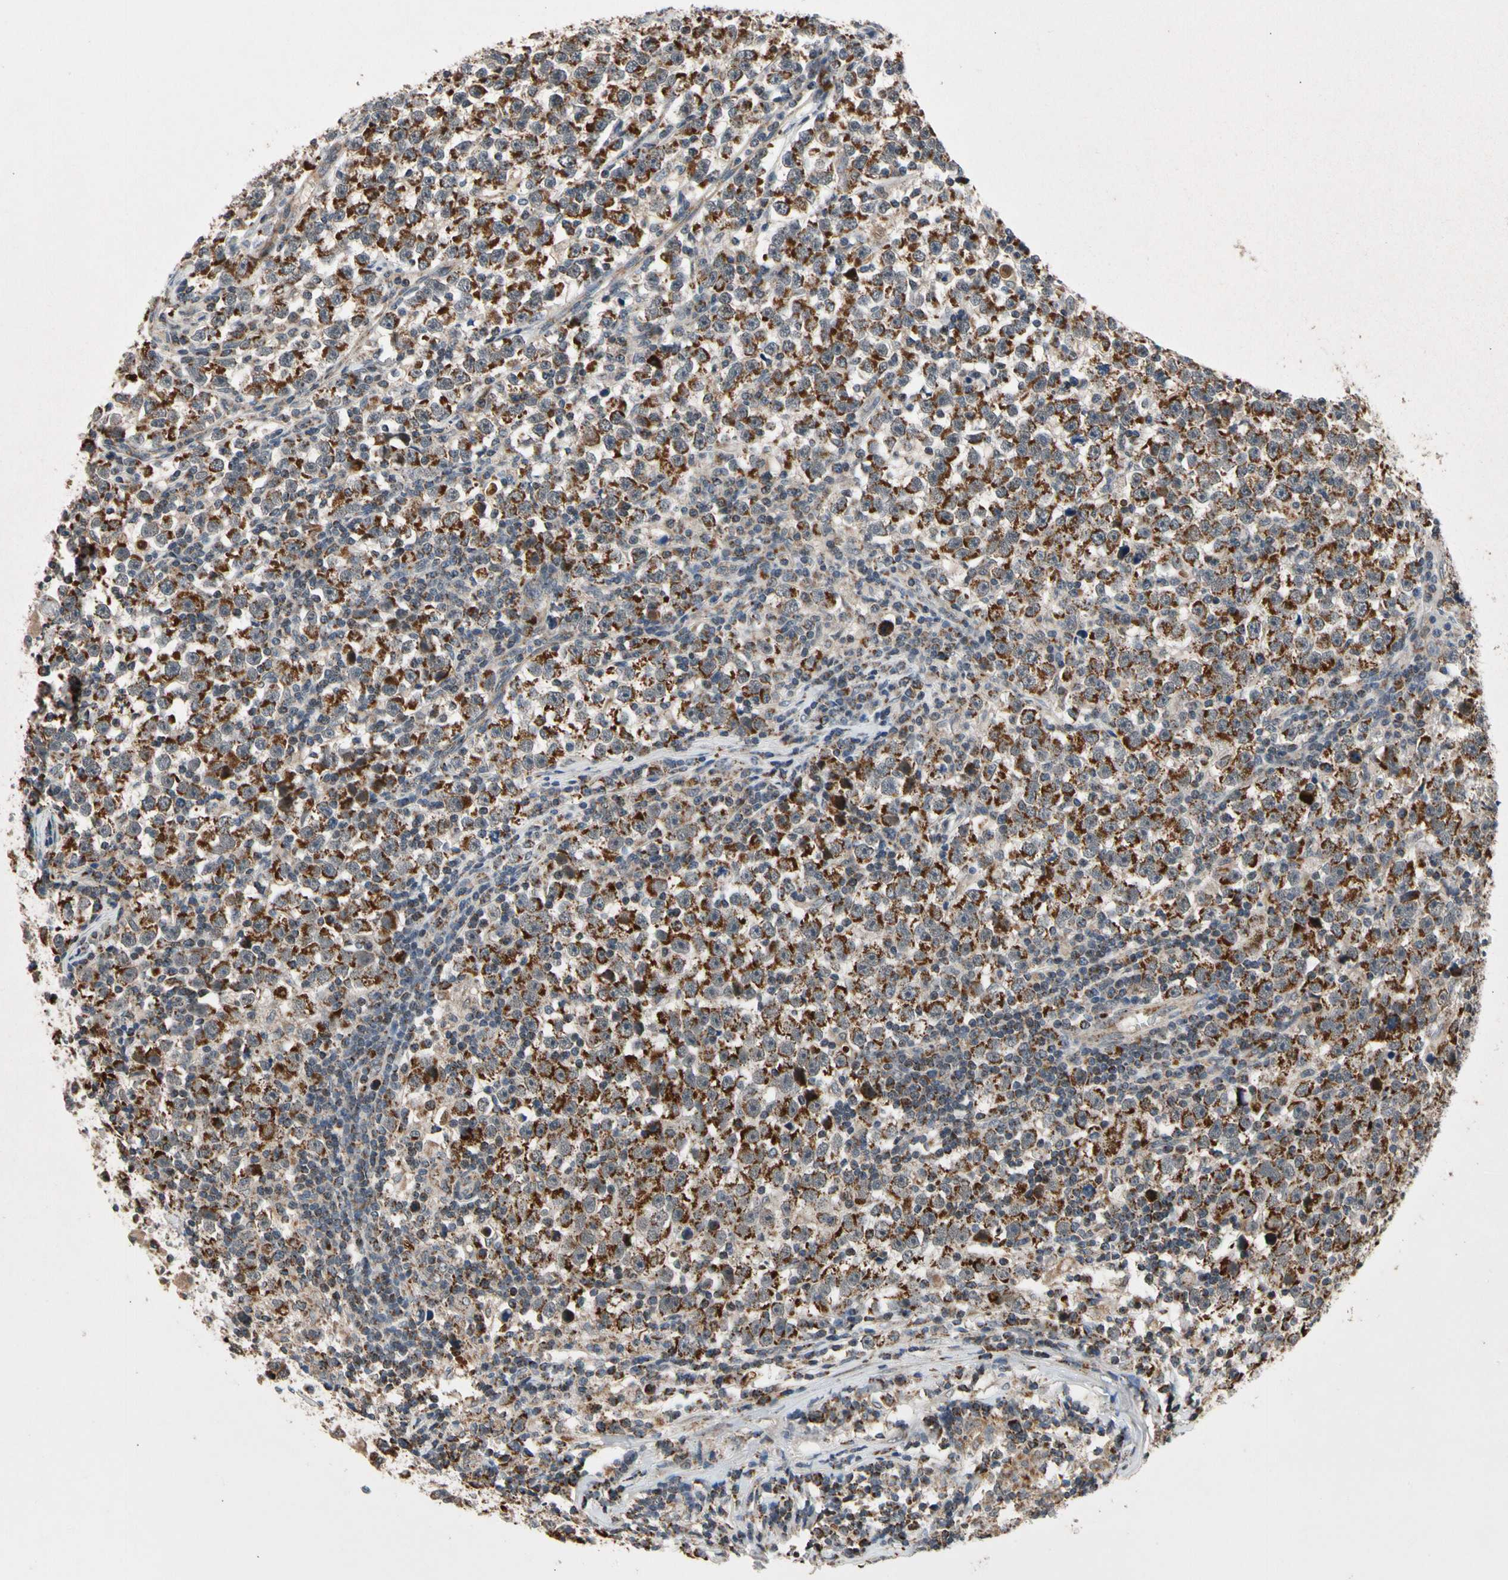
{"staining": {"intensity": "strong", "quantity": "25%-75%", "location": "cytoplasmic/membranous"}, "tissue": "testis cancer", "cell_type": "Tumor cells", "image_type": "cancer", "snomed": [{"axis": "morphology", "description": "Seminoma, NOS"}, {"axis": "topography", "description": "Testis"}], "caption": "Immunohistochemical staining of testis cancer displays high levels of strong cytoplasmic/membranous protein staining in approximately 25%-75% of tumor cells.", "gene": "KHDC4", "patient": {"sex": "male", "age": 43}}